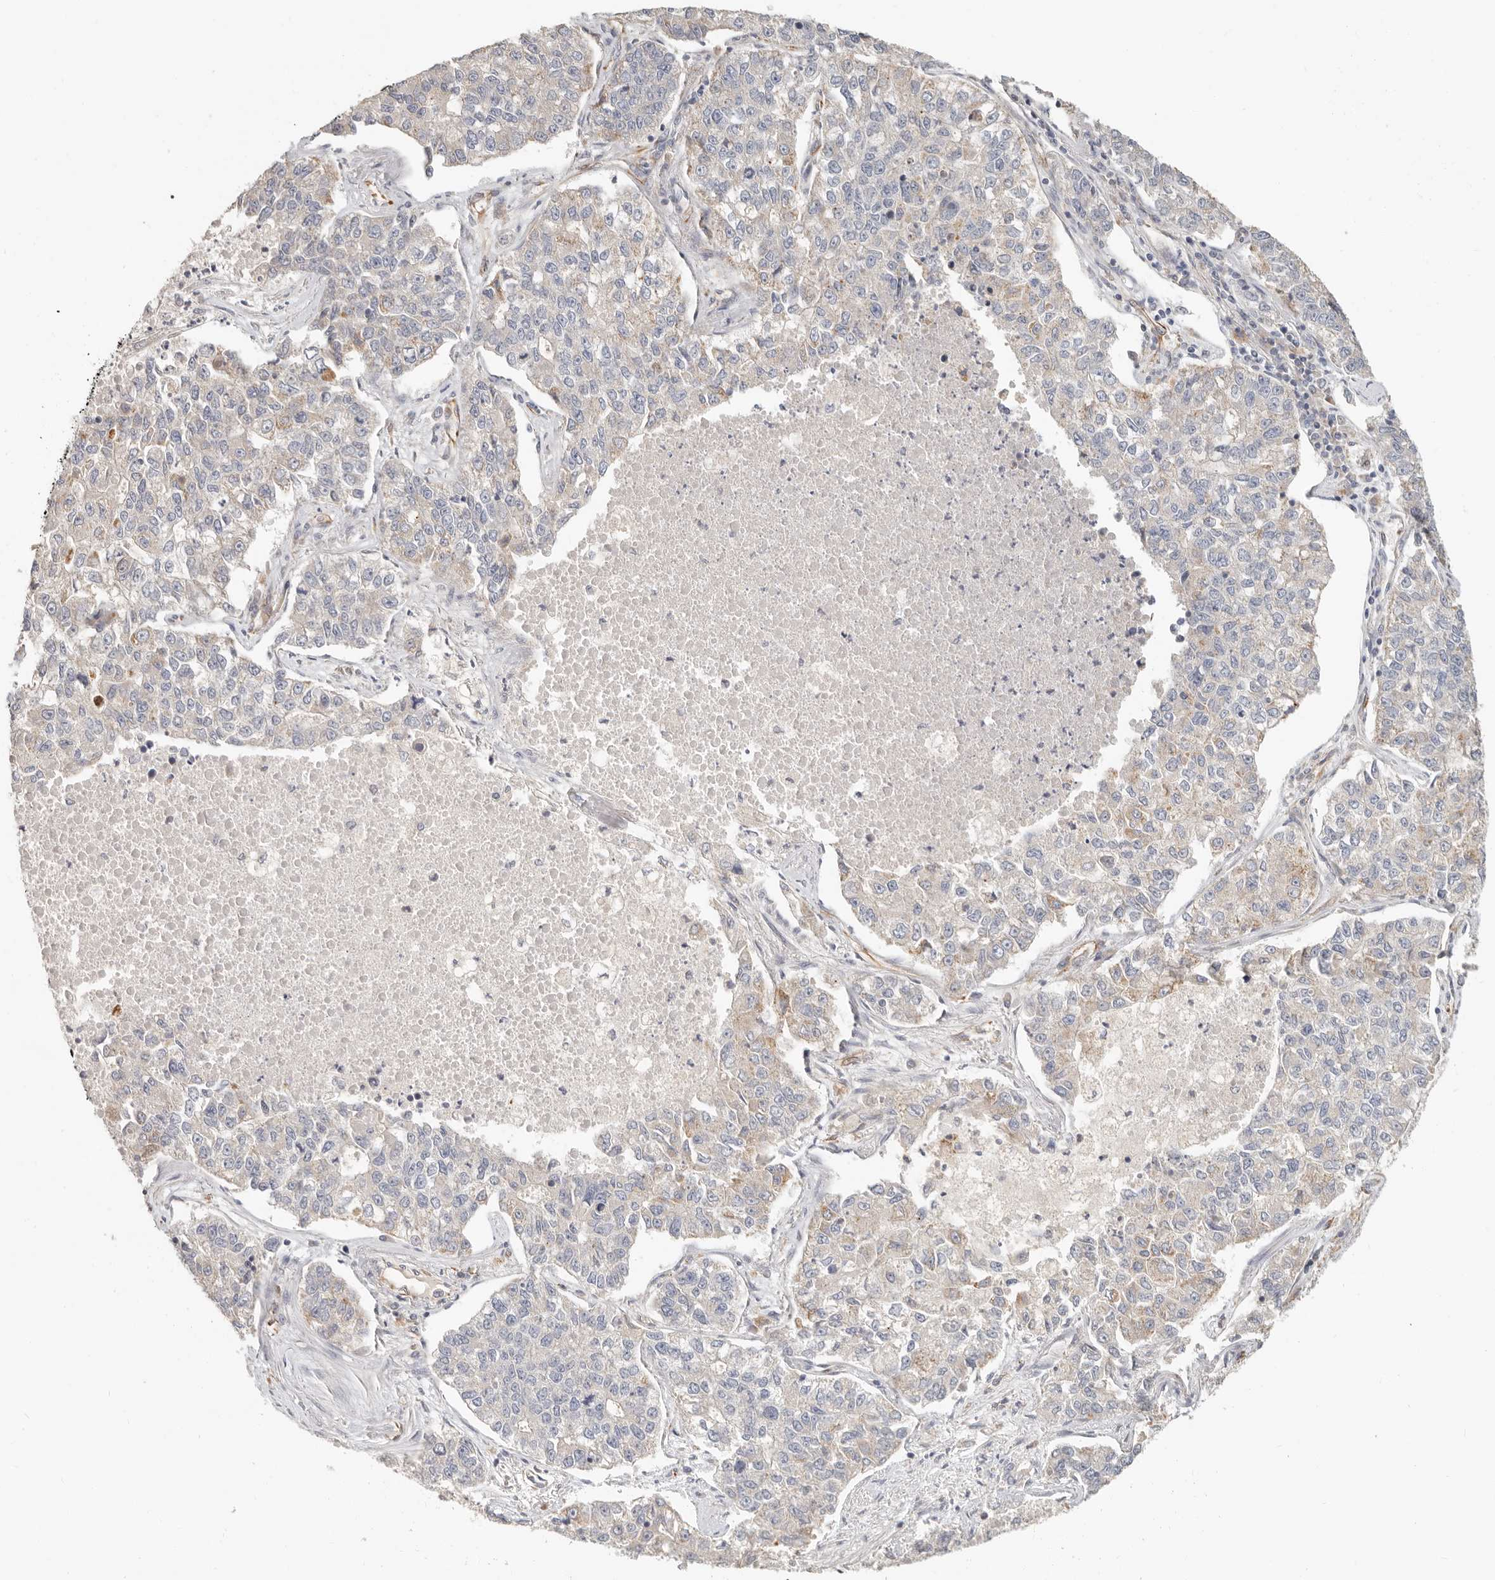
{"staining": {"intensity": "weak", "quantity": "<25%", "location": "cytoplasmic/membranous"}, "tissue": "lung cancer", "cell_type": "Tumor cells", "image_type": "cancer", "snomed": [{"axis": "morphology", "description": "Adenocarcinoma, NOS"}, {"axis": "topography", "description": "Lung"}], "caption": "Photomicrograph shows no protein expression in tumor cells of lung adenocarcinoma tissue.", "gene": "SPRING1", "patient": {"sex": "male", "age": 49}}